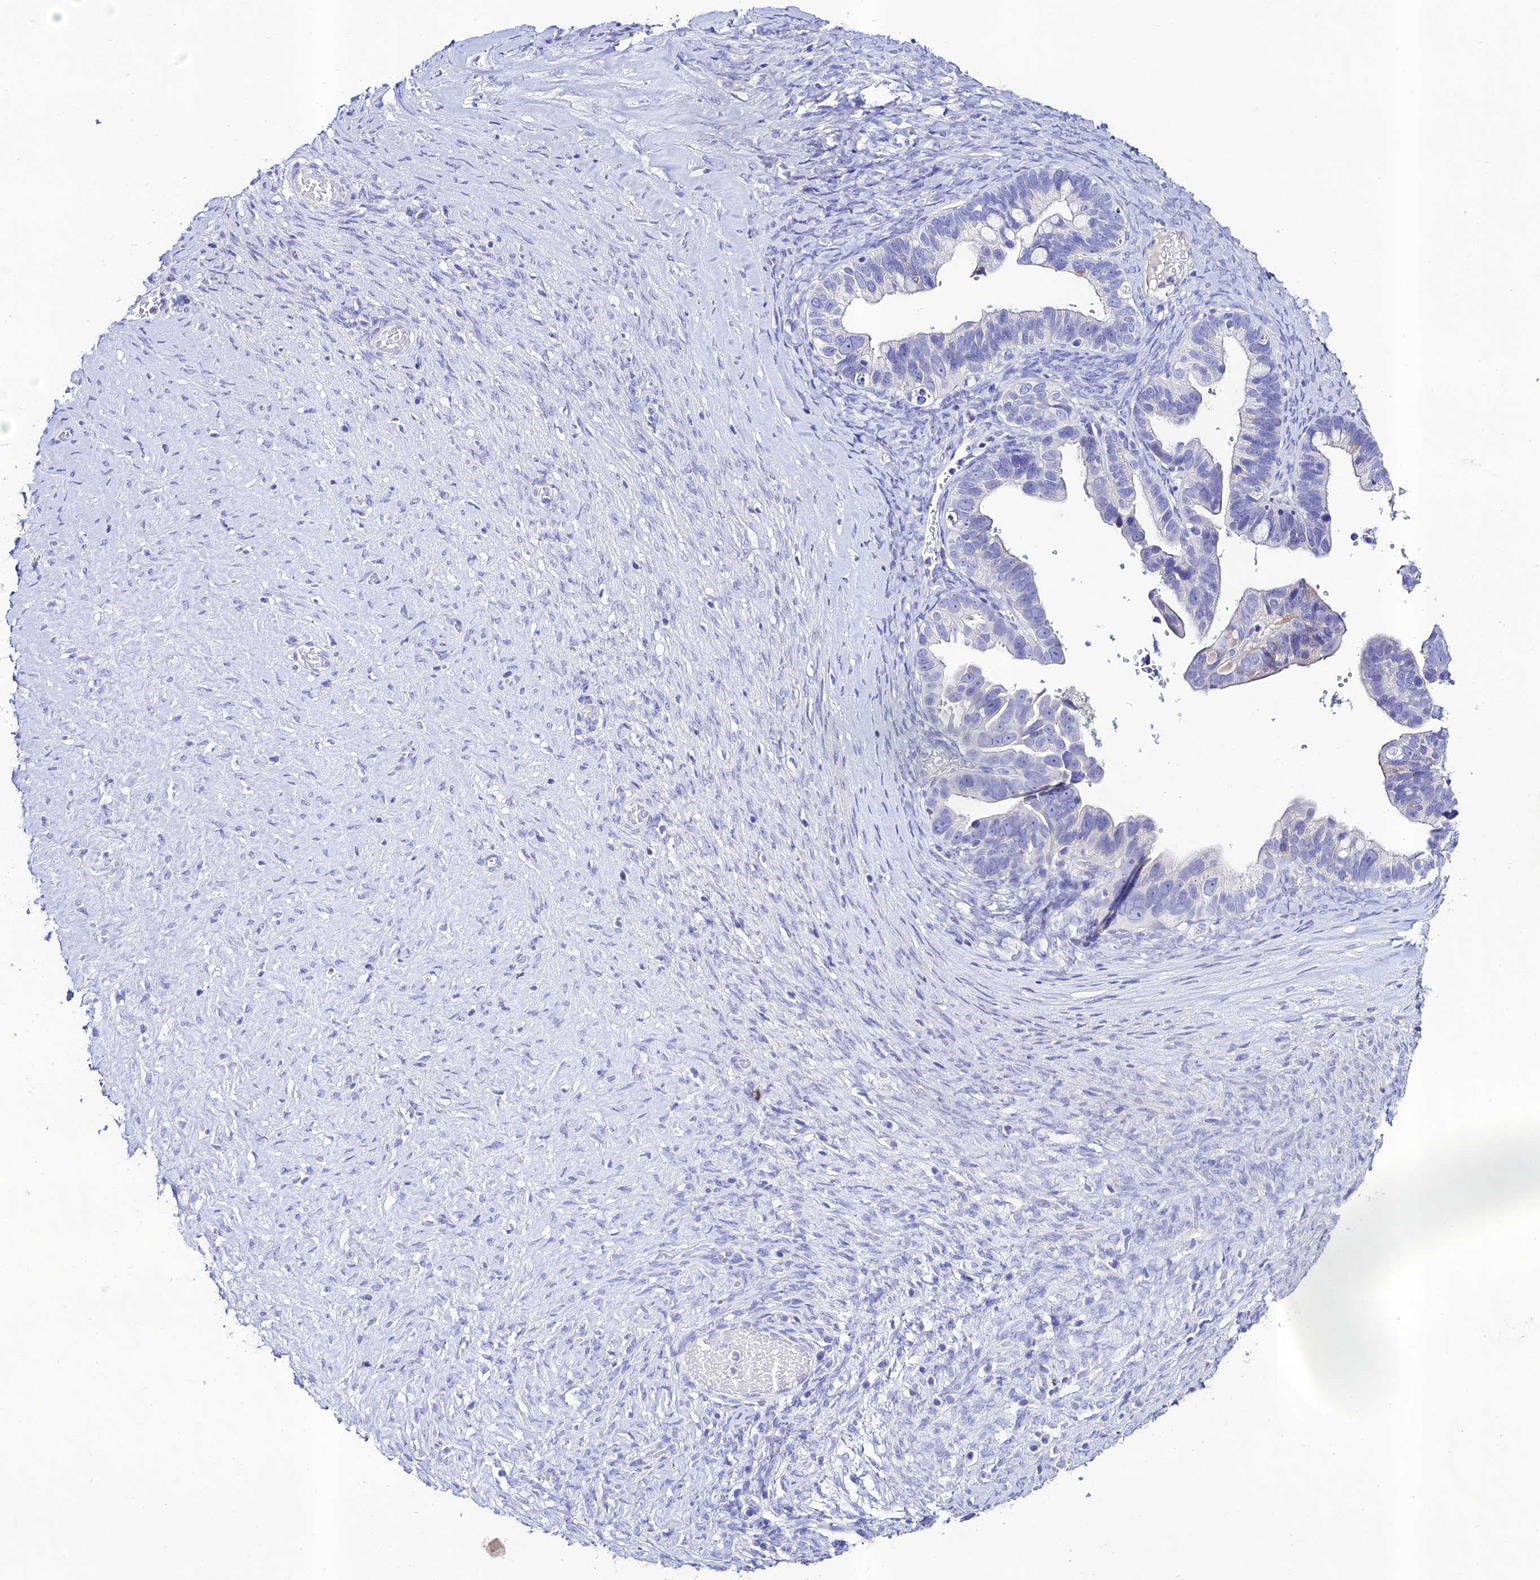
{"staining": {"intensity": "negative", "quantity": "none", "location": "none"}, "tissue": "ovarian cancer", "cell_type": "Tumor cells", "image_type": "cancer", "snomed": [{"axis": "morphology", "description": "Cystadenocarcinoma, serous, NOS"}, {"axis": "topography", "description": "Ovary"}], "caption": "A histopathology image of human ovarian cancer (serous cystadenocarcinoma) is negative for staining in tumor cells. (Brightfield microscopy of DAB IHC at high magnification).", "gene": "NLRP6", "patient": {"sex": "female", "age": 56}}